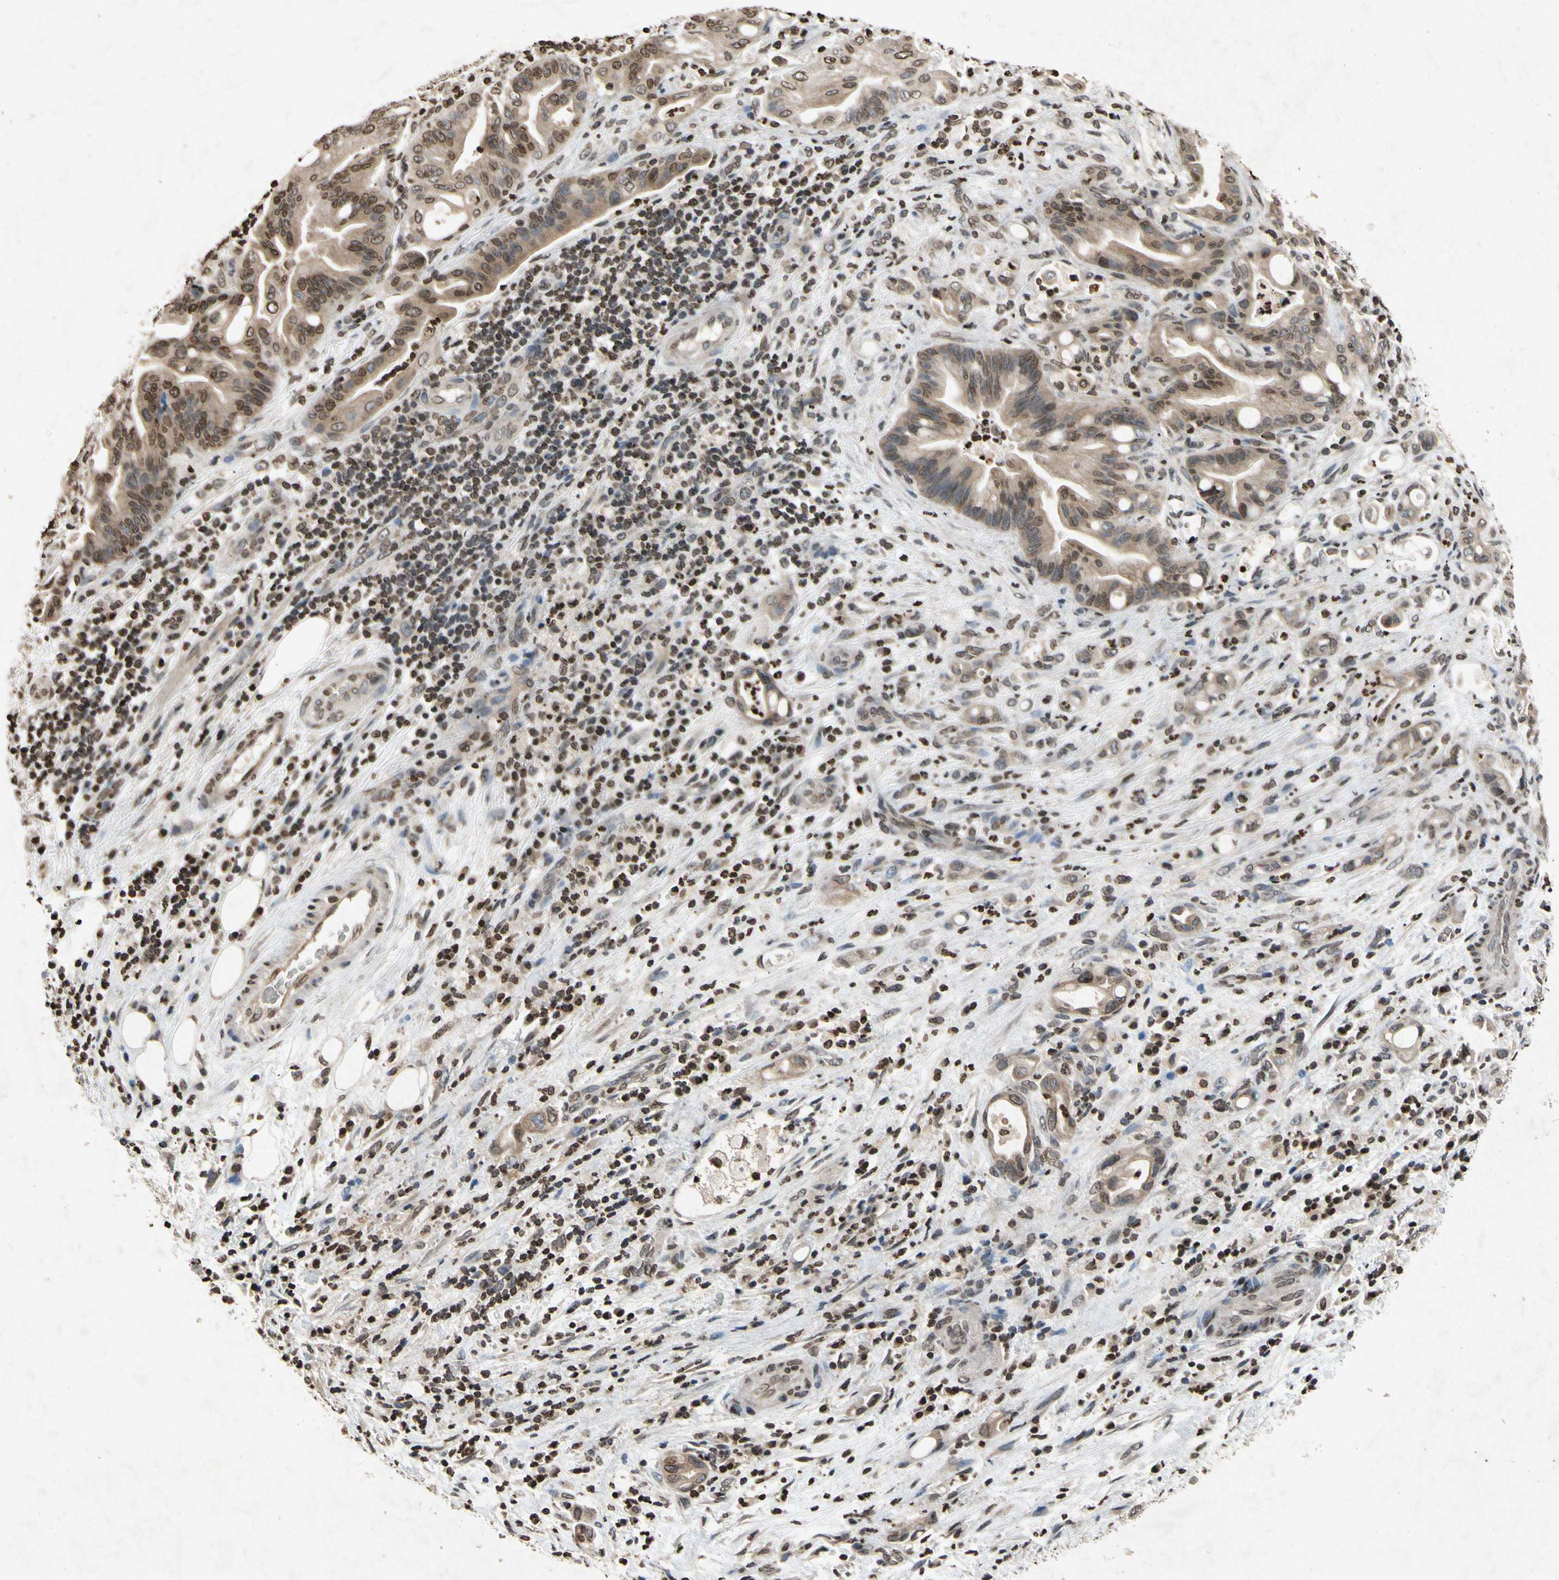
{"staining": {"intensity": "weak", "quantity": "25%-75%", "location": "cytoplasmic/membranous"}, "tissue": "liver cancer", "cell_type": "Tumor cells", "image_type": "cancer", "snomed": [{"axis": "morphology", "description": "Cholangiocarcinoma"}, {"axis": "topography", "description": "Liver"}], "caption": "High-power microscopy captured an immunohistochemistry photomicrograph of liver cancer (cholangiocarcinoma), revealing weak cytoplasmic/membranous expression in approximately 25%-75% of tumor cells. (Brightfield microscopy of DAB IHC at high magnification).", "gene": "HOXB3", "patient": {"sex": "female", "age": 68}}